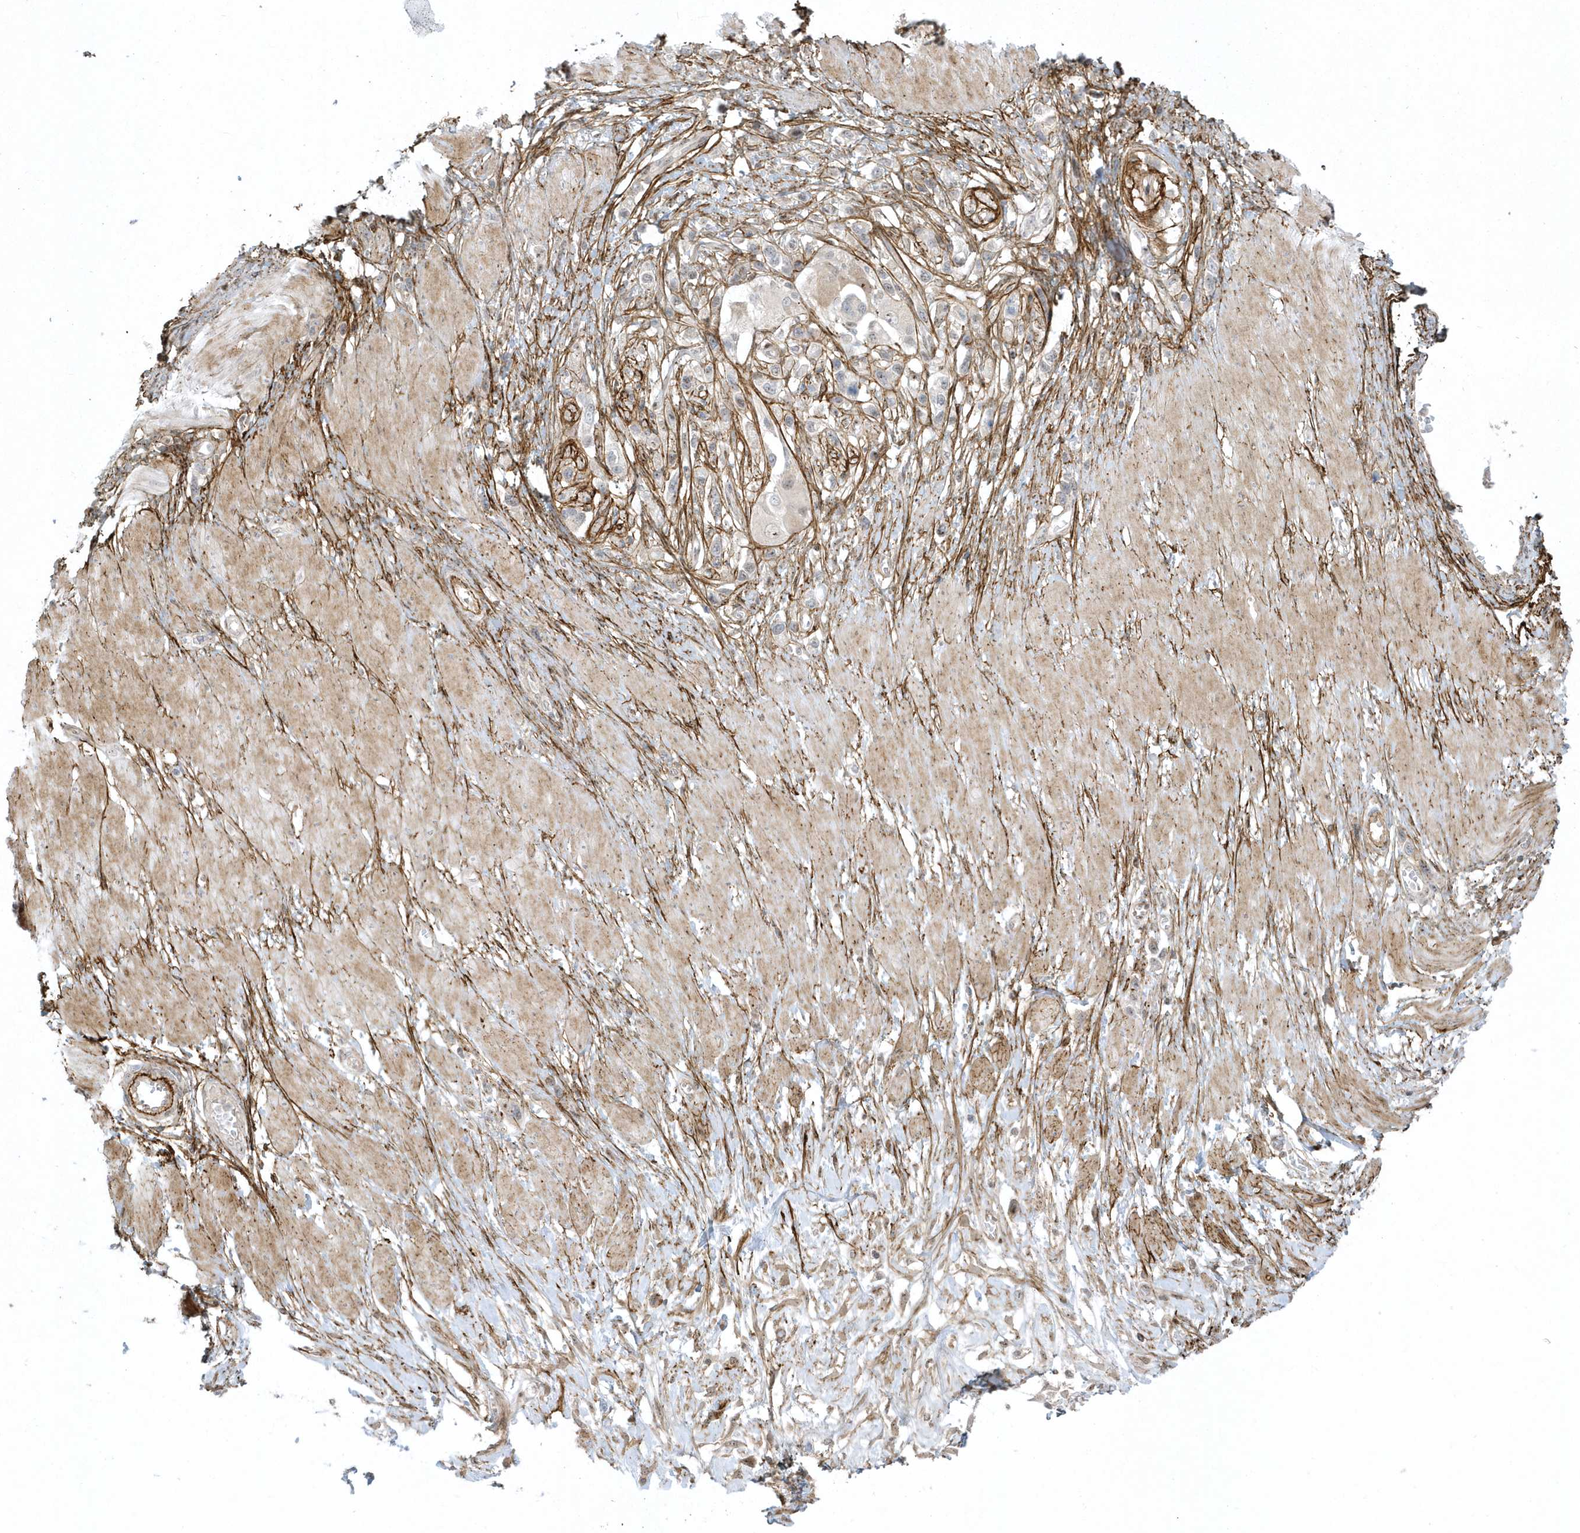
{"staining": {"intensity": "negative", "quantity": "none", "location": "none"}, "tissue": "stomach cancer", "cell_type": "Tumor cells", "image_type": "cancer", "snomed": [{"axis": "morphology", "description": "Normal tissue, NOS"}, {"axis": "morphology", "description": "Adenocarcinoma, NOS"}, {"axis": "topography", "description": "Stomach, upper"}, {"axis": "topography", "description": "Stomach"}], "caption": "DAB immunohistochemical staining of adenocarcinoma (stomach) displays no significant positivity in tumor cells.", "gene": "MASP2", "patient": {"sex": "female", "age": 65}}